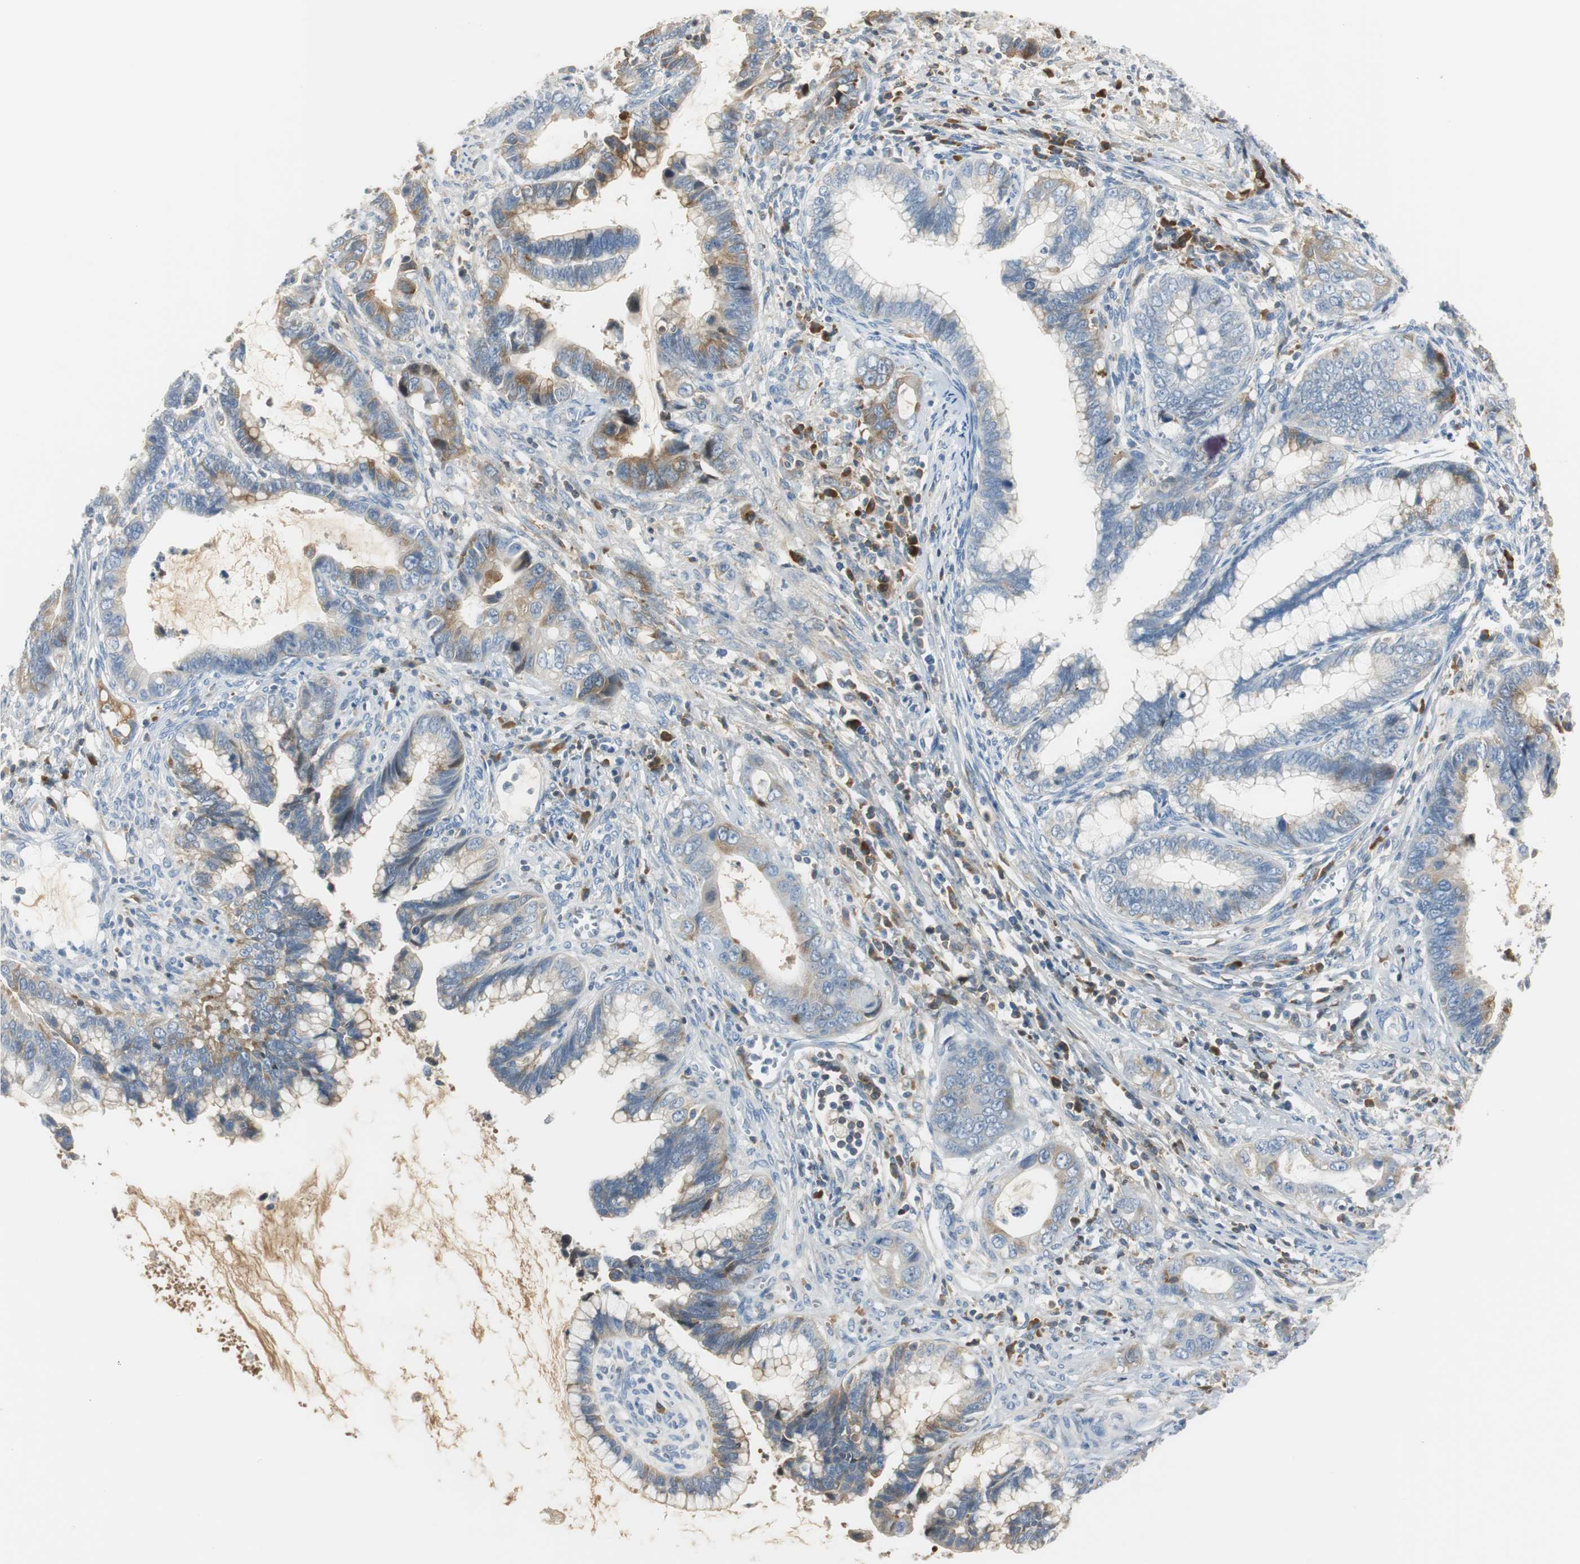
{"staining": {"intensity": "moderate", "quantity": "<25%", "location": "cytoplasmic/membranous"}, "tissue": "cervical cancer", "cell_type": "Tumor cells", "image_type": "cancer", "snomed": [{"axis": "morphology", "description": "Adenocarcinoma, NOS"}, {"axis": "topography", "description": "Cervix"}], "caption": "Cervical adenocarcinoma stained for a protein (brown) demonstrates moderate cytoplasmic/membranous positive expression in approximately <25% of tumor cells.", "gene": "SERPINF1", "patient": {"sex": "female", "age": 44}}